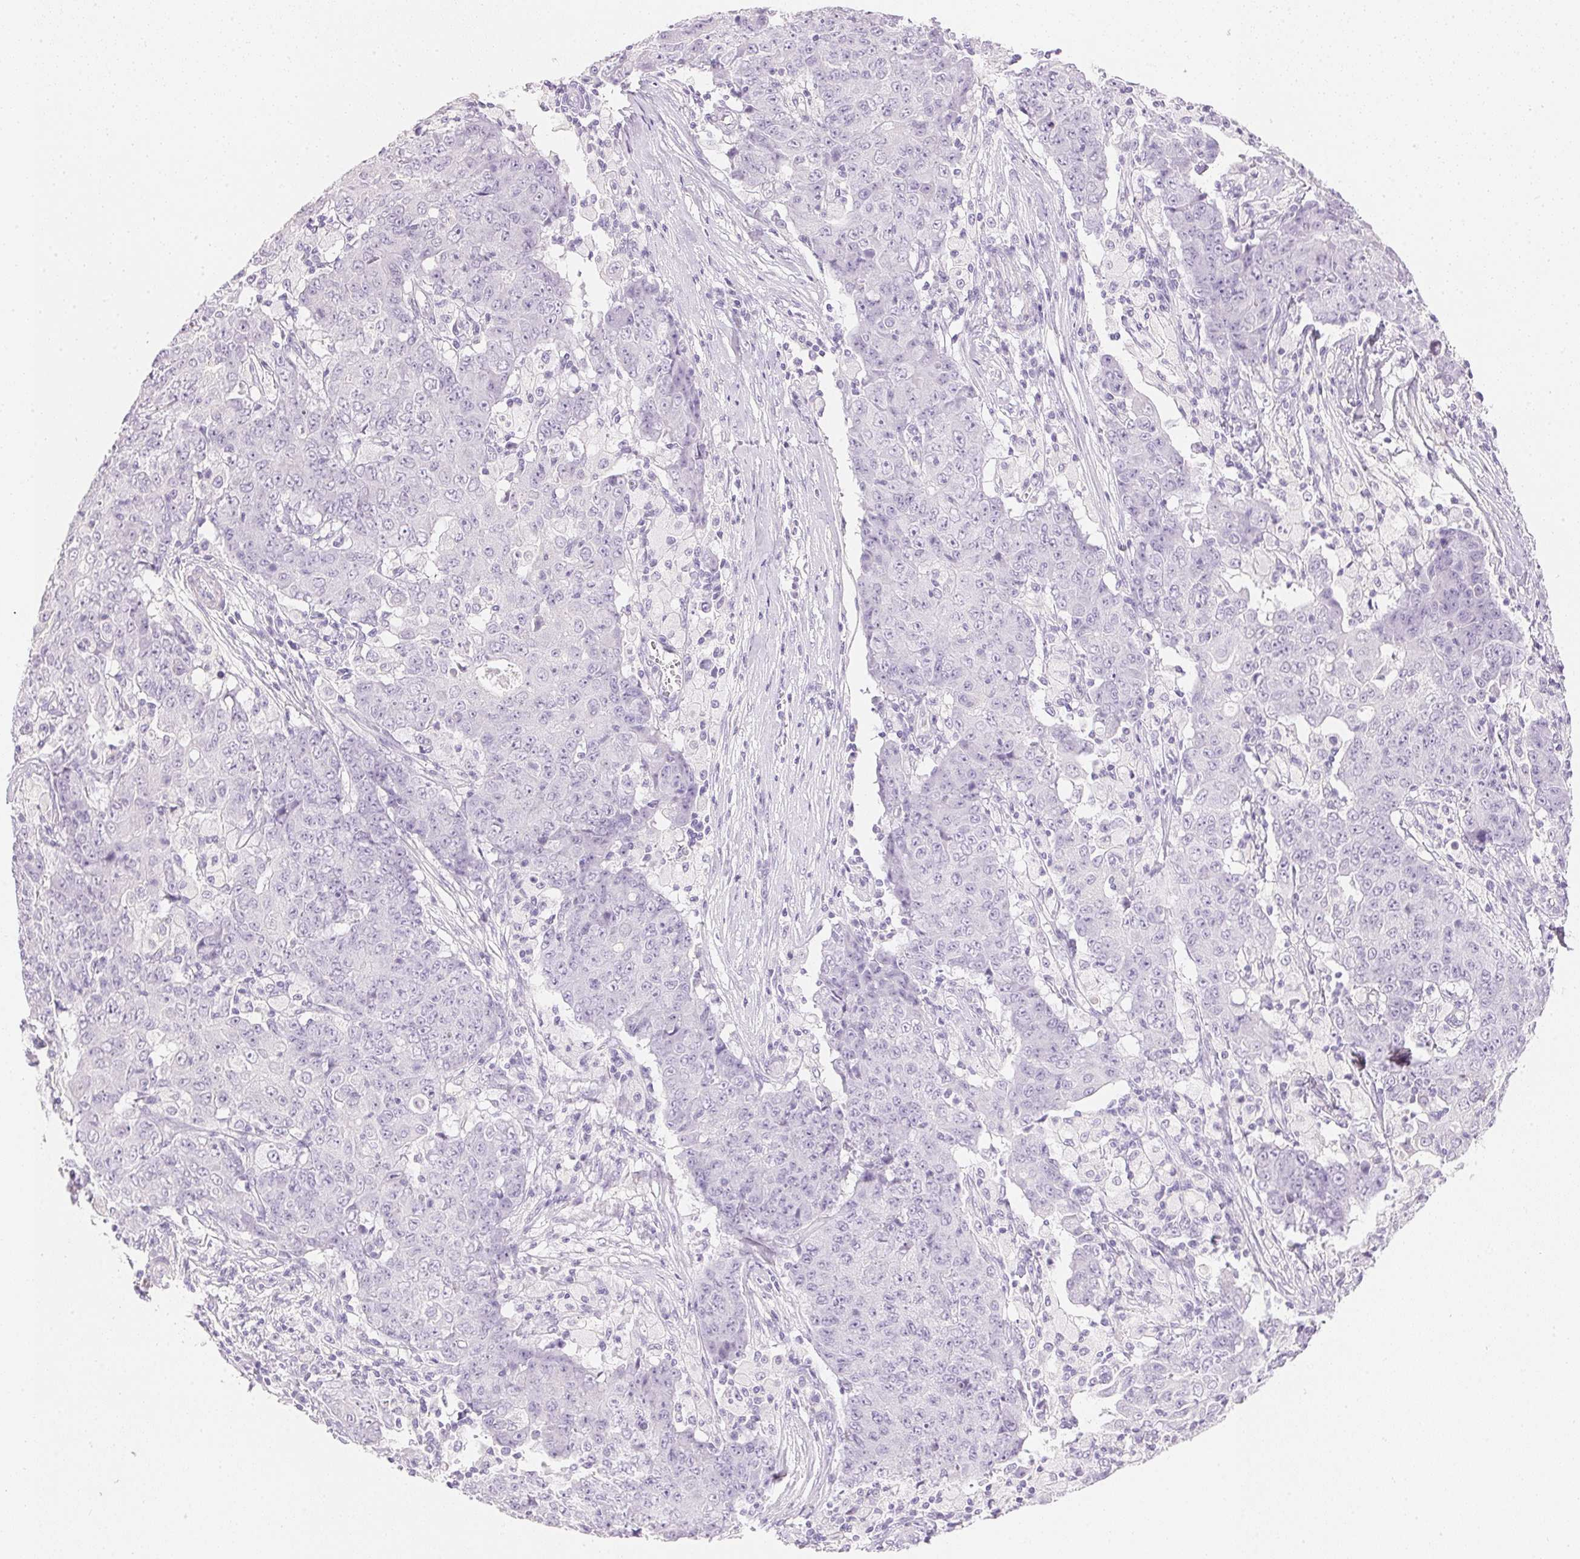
{"staining": {"intensity": "negative", "quantity": "none", "location": "none"}, "tissue": "ovarian cancer", "cell_type": "Tumor cells", "image_type": "cancer", "snomed": [{"axis": "morphology", "description": "Carcinoma, endometroid"}, {"axis": "topography", "description": "Ovary"}], "caption": "Human ovarian cancer stained for a protein using IHC demonstrates no expression in tumor cells.", "gene": "KCNE2", "patient": {"sex": "female", "age": 42}}